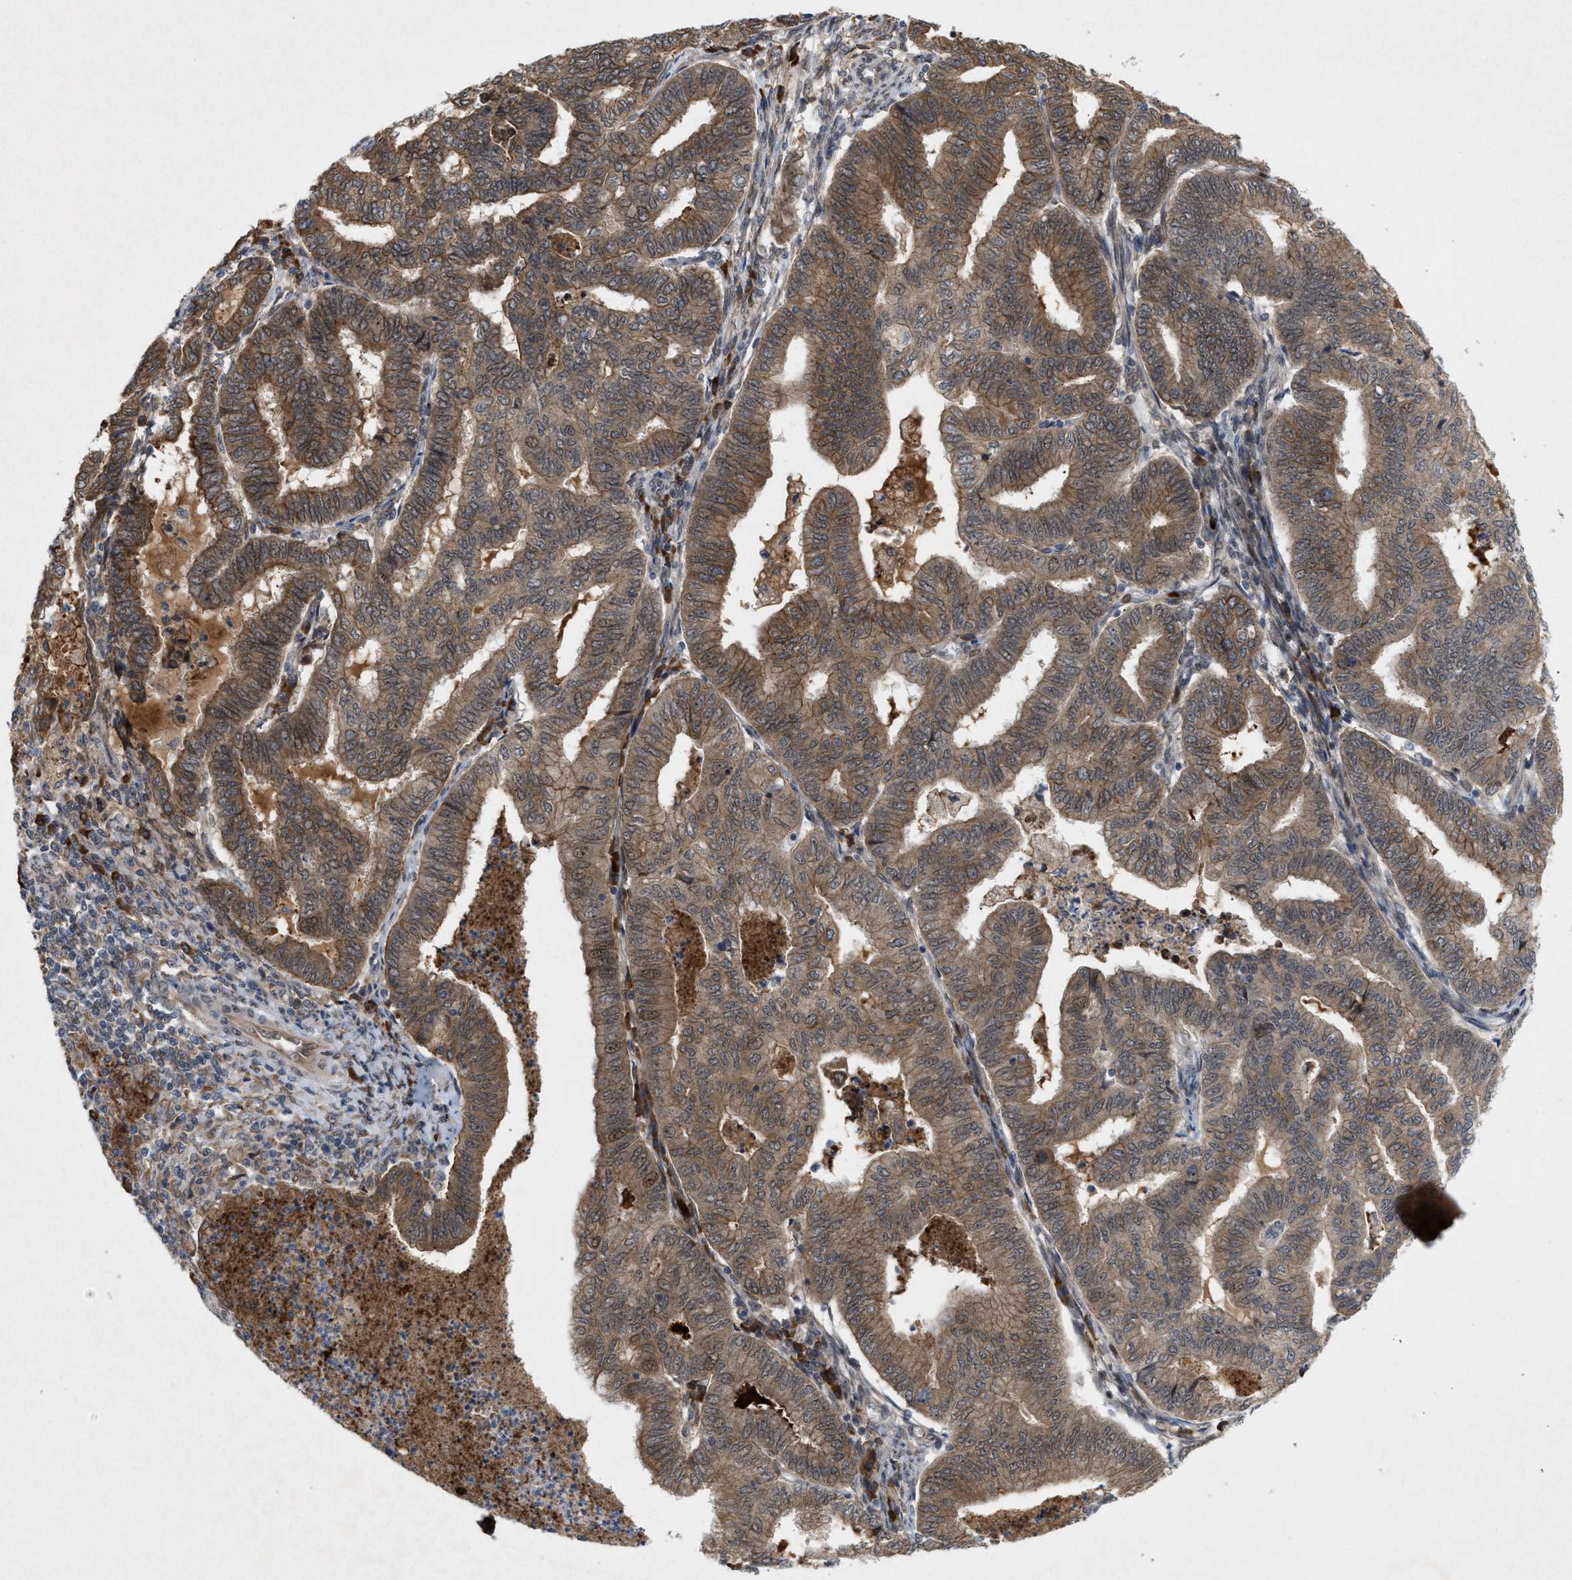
{"staining": {"intensity": "moderate", "quantity": ">75%", "location": "cytoplasmic/membranous"}, "tissue": "endometrial cancer", "cell_type": "Tumor cells", "image_type": "cancer", "snomed": [{"axis": "morphology", "description": "Polyp, NOS"}, {"axis": "morphology", "description": "Adenocarcinoma, NOS"}, {"axis": "morphology", "description": "Adenoma, NOS"}, {"axis": "topography", "description": "Endometrium"}], "caption": "Protein analysis of adenocarcinoma (endometrial) tissue reveals moderate cytoplasmic/membranous positivity in about >75% of tumor cells.", "gene": "MFSD6", "patient": {"sex": "female", "age": 79}}